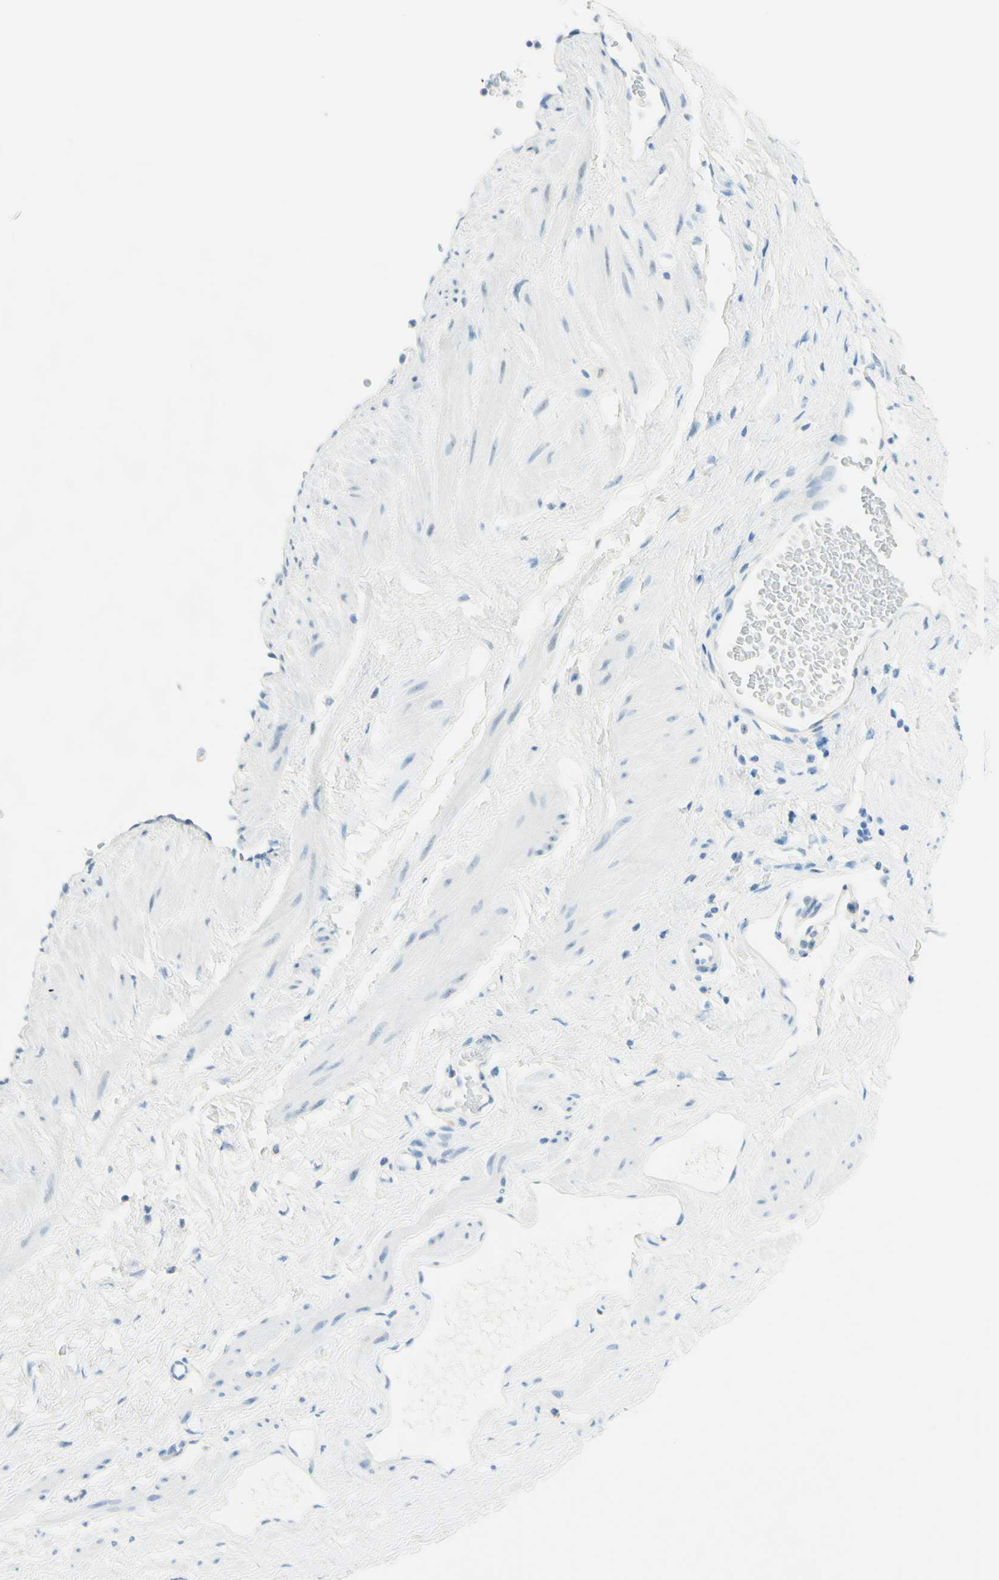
{"staining": {"intensity": "negative", "quantity": "none", "location": "none"}, "tissue": "adipose tissue", "cell_type": "Adipocytes", "image_type": "normal", "snomed": [{"axis": "morphology", "description": "Normal tissue, NOS"}, {"axis": "topography", "description": "Soft tissue"}, {"axis": "topography", "description": "Vascular tissue"}], "caption": "Immunohistochemistry of benign human adipose tissue reveals no staining in adipocytes.", "gene": "FMR1NB", "patient": {"sex": "female", "age": 35}}